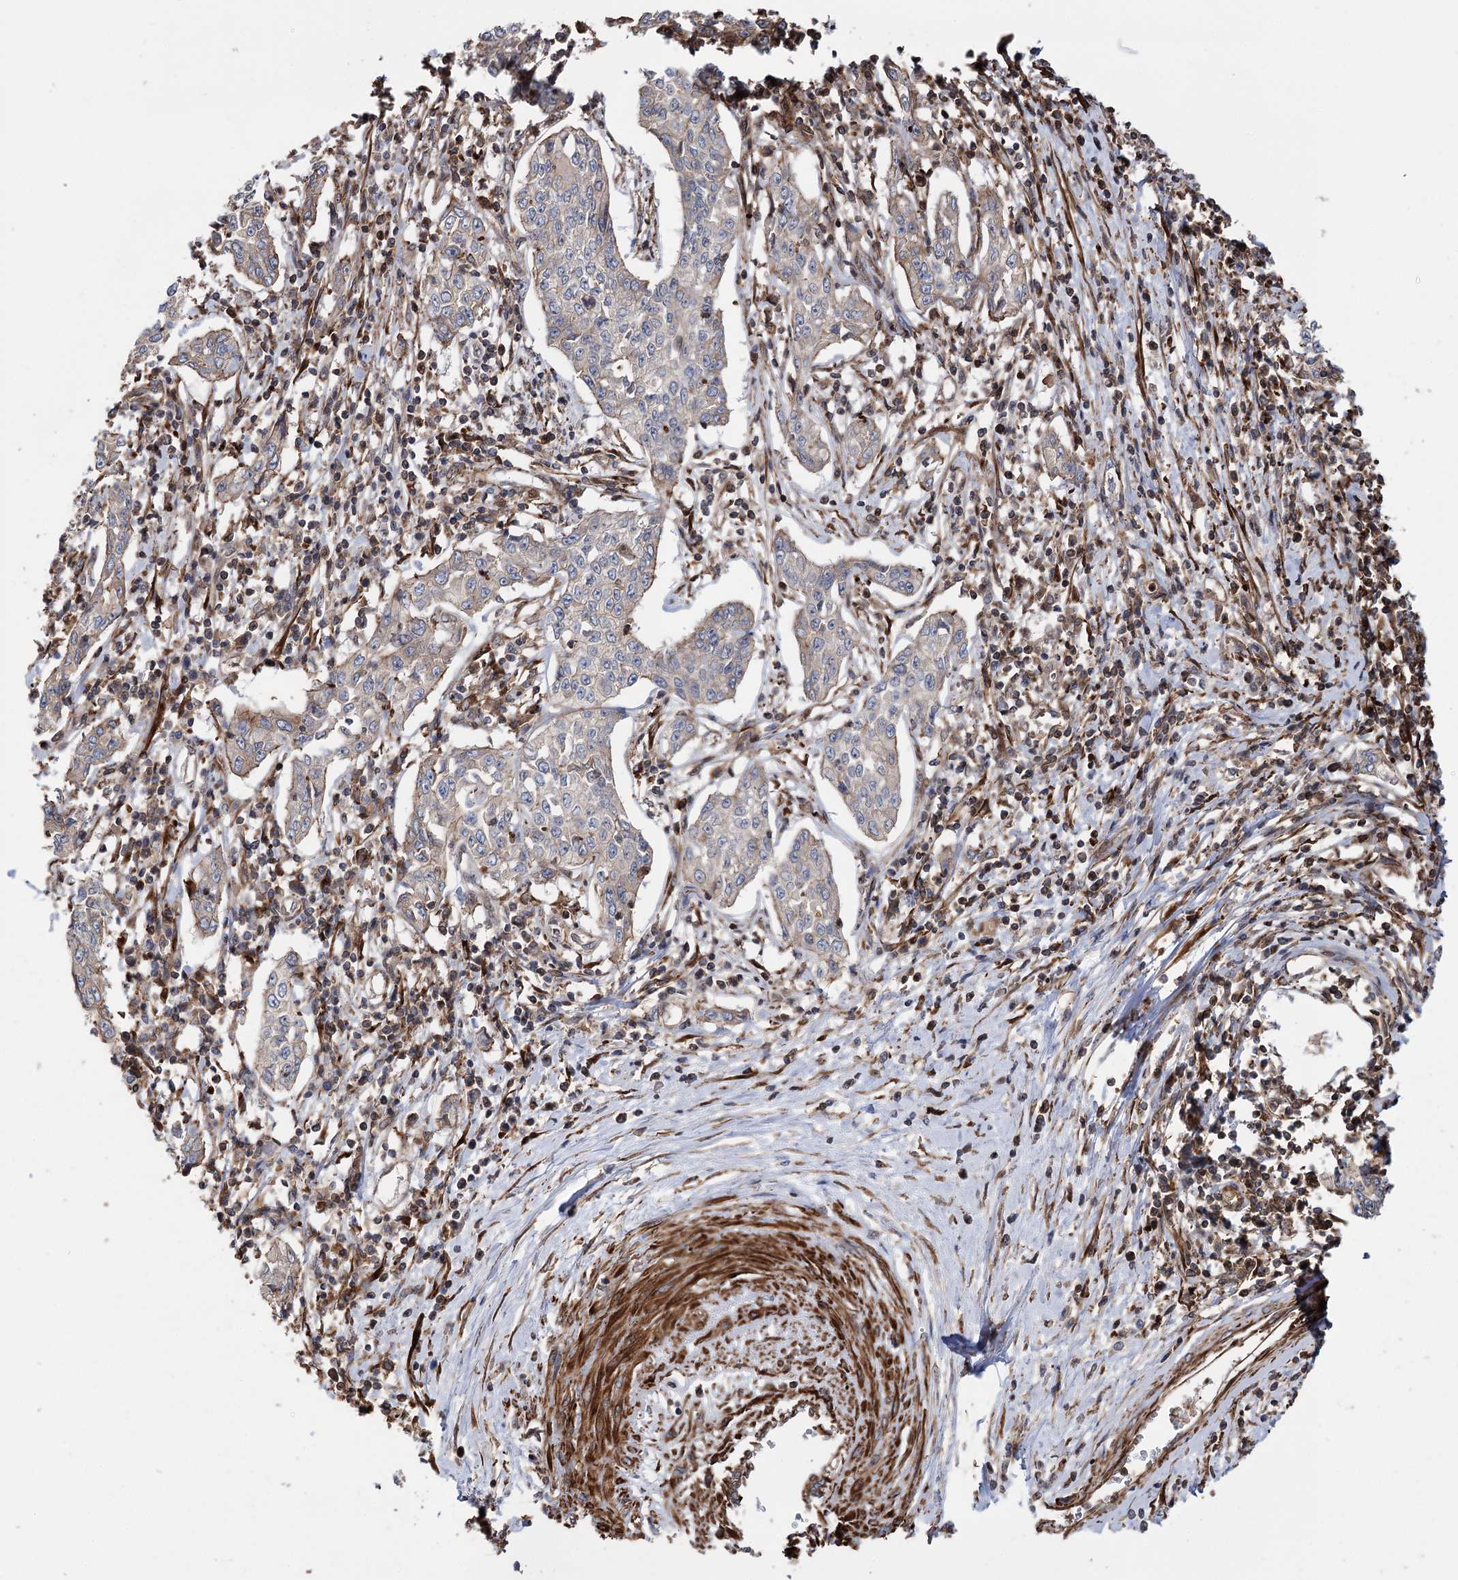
{"staining": {"intensity": "weak", "quantity": "<25%", "location": "cytoplasmic/membranous"}, "tissue": "cervical cancer", "cell_type": "Tumor cells", "image_type": "cancer", "snomed": [{"axis": "morphology", "description": "Squamous cell carcinoma, NOS"}, {"axis": "topography", "description": "Cervix"}], "caption": "The photomicrograph displays no significant positivity in tumor cells of cervical cancer.", "gene": "DPP3", "patient": {"sex": "female", "age": 35}}